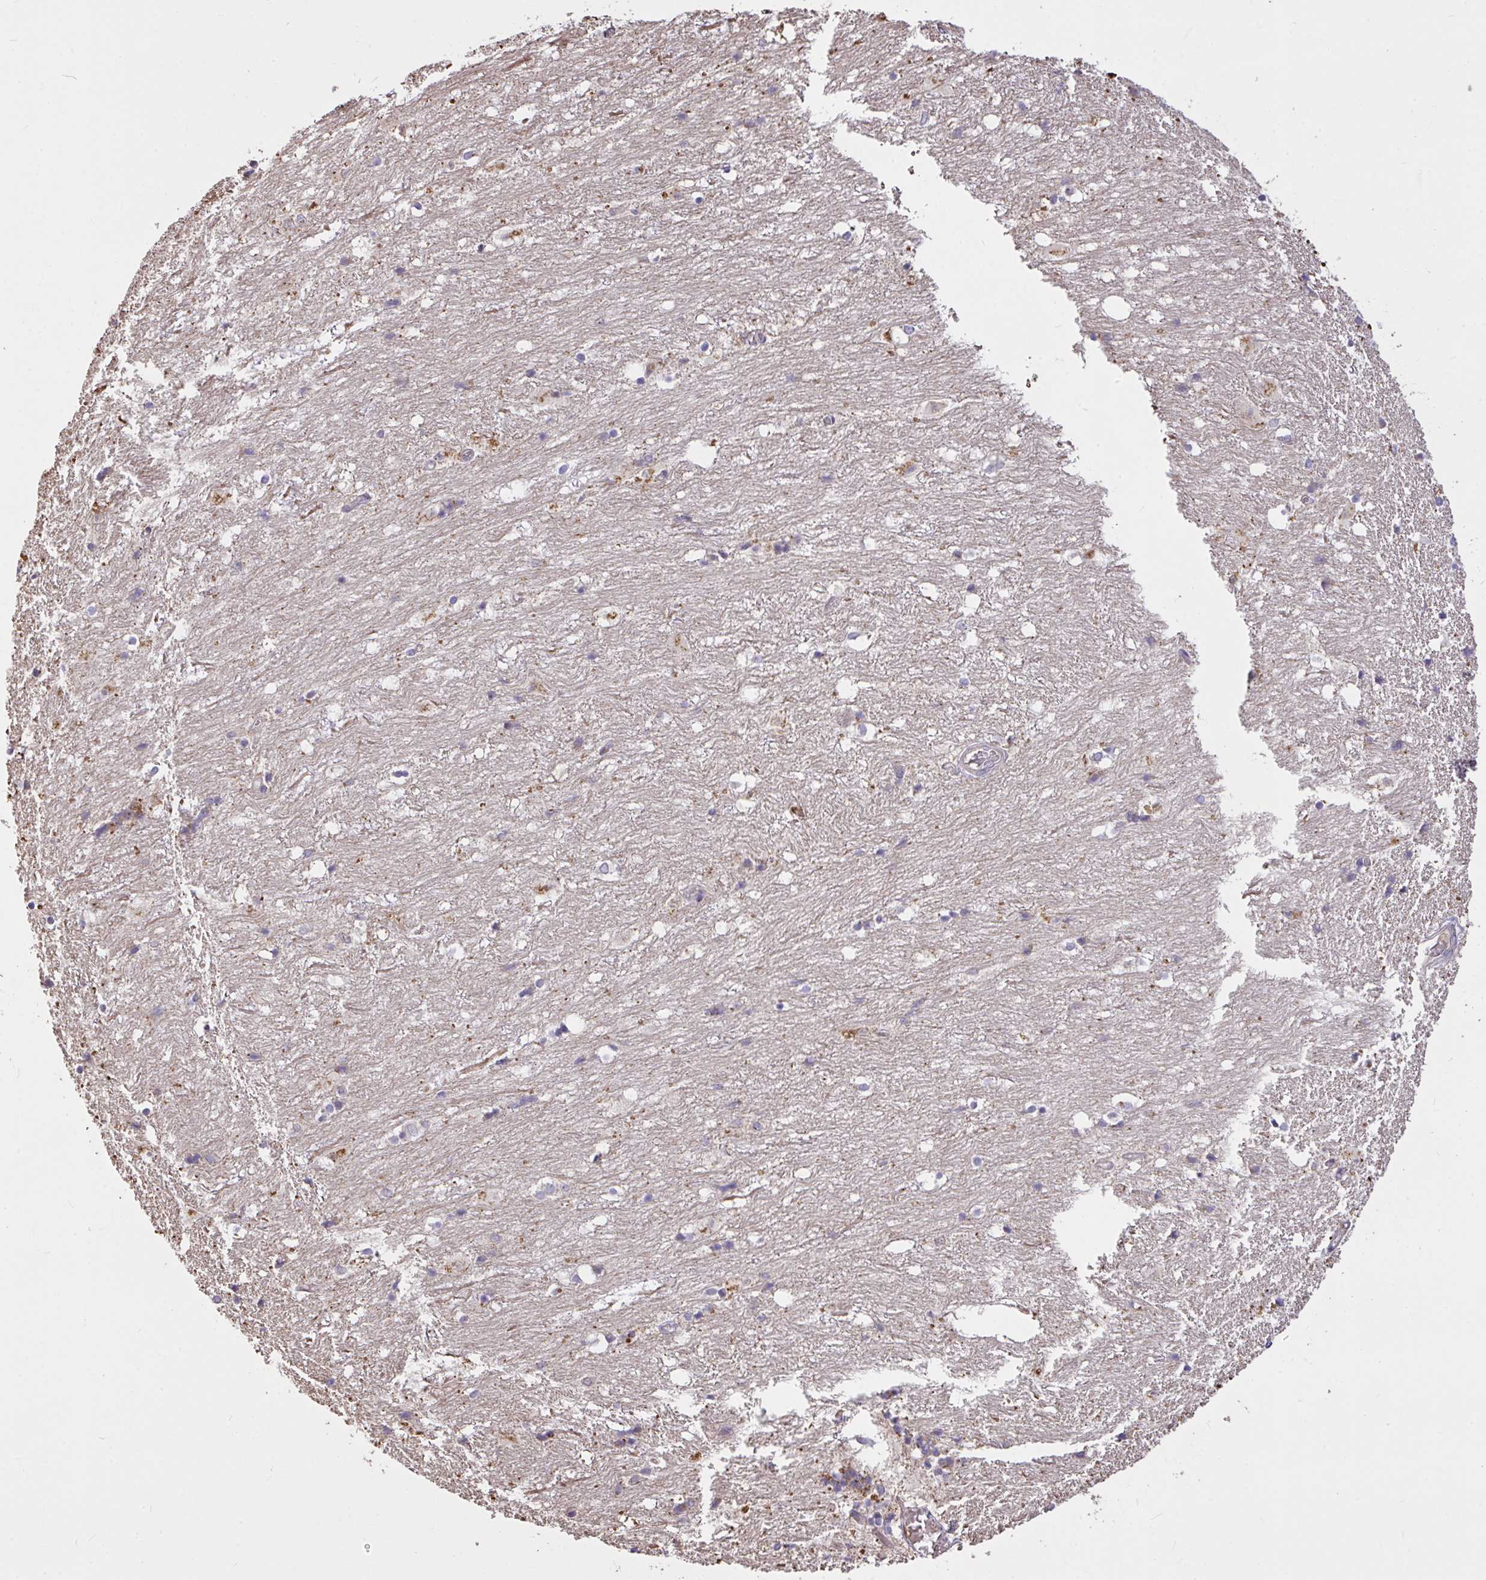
{"staining": {"intensity": "negative", "quantity": "none", "location": "none"}, "tissue": "hippocampus", "cell_type": "Glial cells", "image_type": "normal", "snomed": [{"axis": "morphology", "description": "Normal tissue, NOS"}, {"axis": "topography", "description": "Hippocampus"}], "caption": "Human hippocampus stained for a protein using IHC displays no expression in glial cells.", "gene": "FCER1A", "patient": {"sex": "female", "age": 52}}